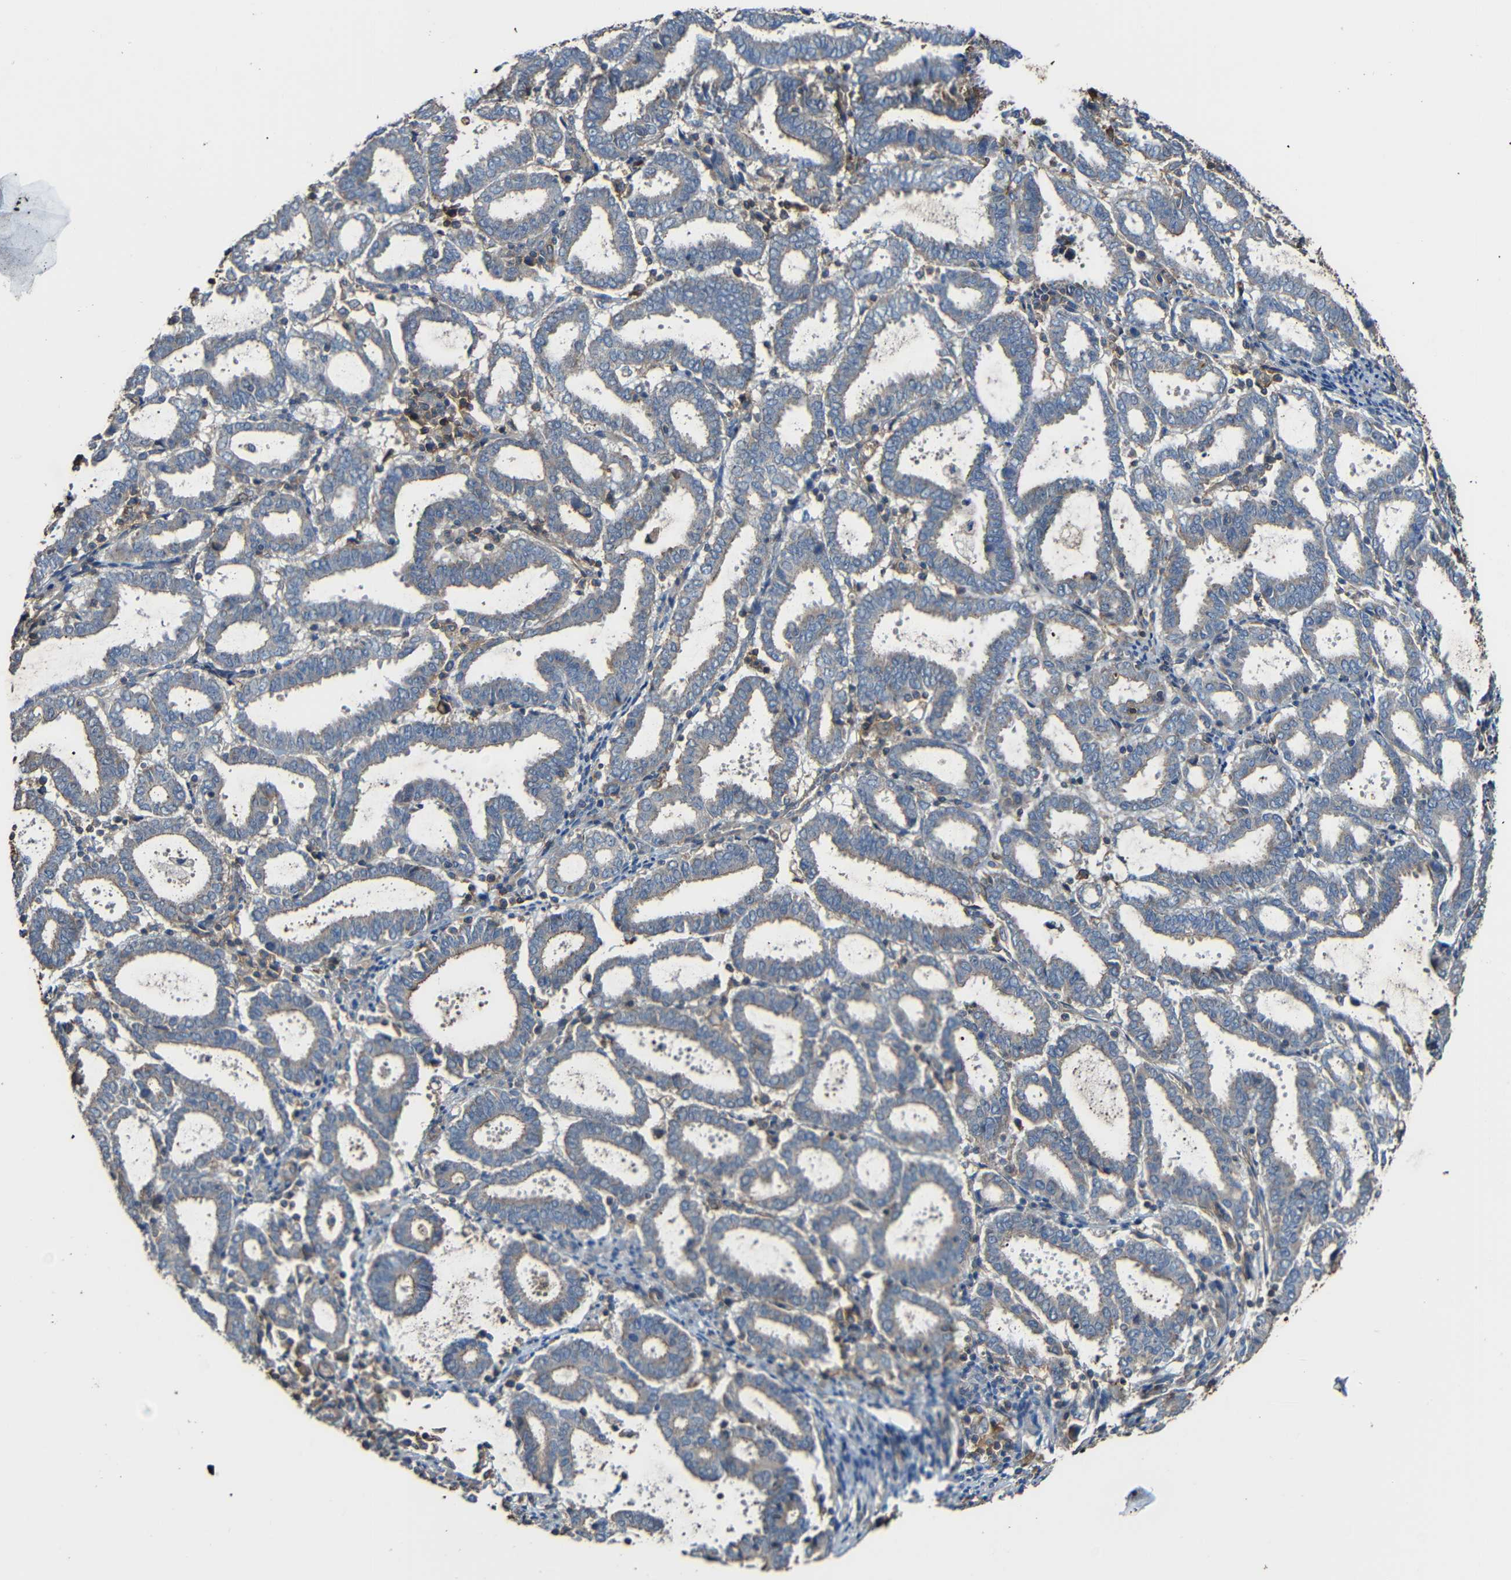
{"staining": {"intensity": "weak", "quantity": "<25%", "location": "cytoplasmic/membranous"}, "tissue": "endometrial cancer", "cell_type": "Tumor cells", "image_type": "cancer", "snomed": [{"axis": "morphology", "description": "Adenocarcinoma, NOS"}, {"axis": "topography", "description": "Uterus"}], "caption": "Endometrial adenocarcinoma was stained to show a protein in brown. There is no significant positivity in tumor cells. (DAB (3,3'-diaminobenzidine) IHC visualized using brightfield microscopy, high magnification).", "gene": "RHOT2", "patient": {"sex": "female", "age": 83}}